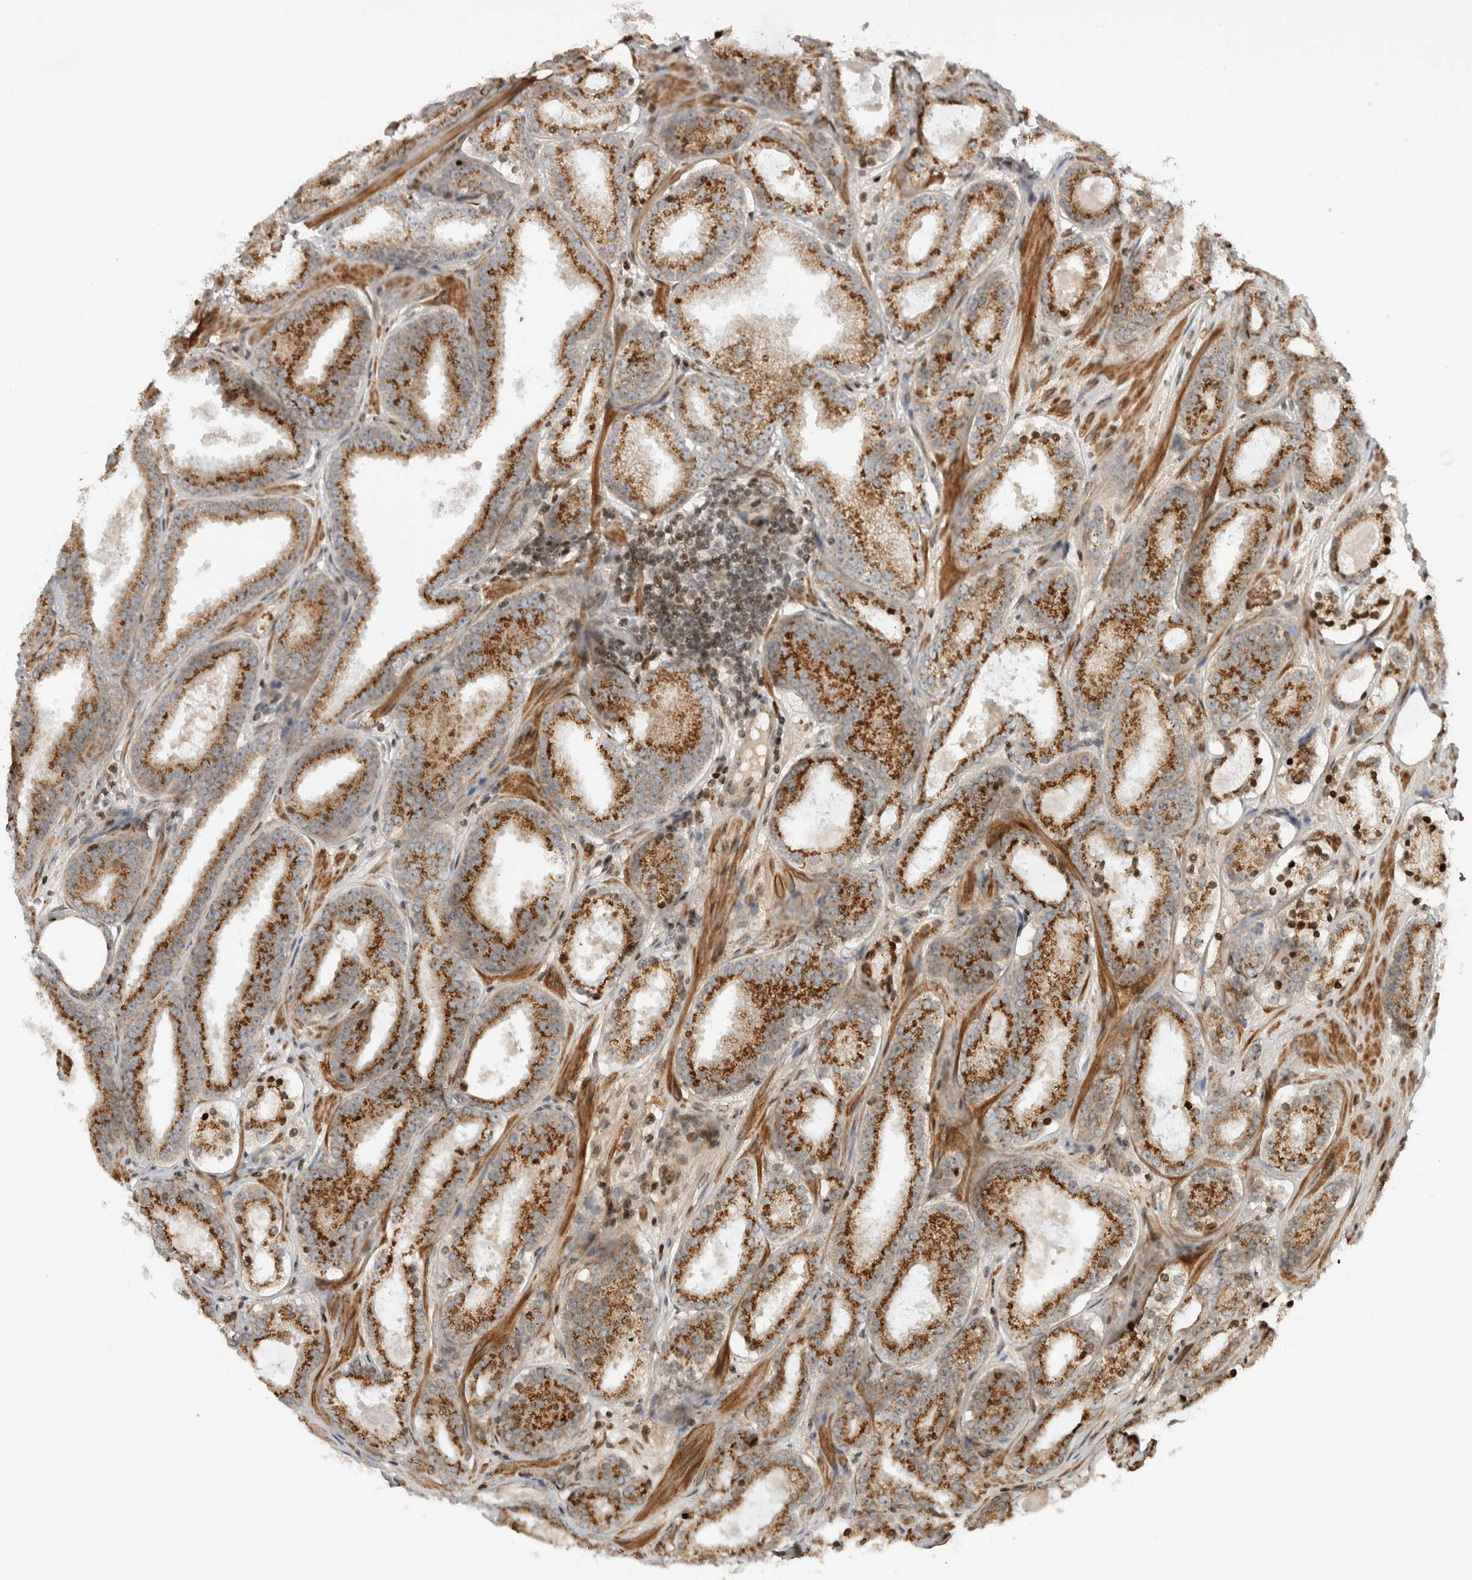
{"staining": {"intensity": "strong", "quantity": ">75%", "location": "cytoplasmic/membranous"}, "tissue": "prostate cancer", "cell_type": "Tumor cells", "image_type": "cancer", "snomed": [{"axis": "morphology", "description": "Adenocarcinoma, Low grade"}, {"axis": "topography", "description": "Prostate"}], "caption": "Immunohistochemistry histopathology image of prostate adenocarcinoma (low-grade) stained for a protein (brown), which demonstrates high levels of strong cytoplasmic/membranous expression in approximately >75% of tumor cells.", "gene": "GINS4", "patient": {"sex": "male", "age": 69}}